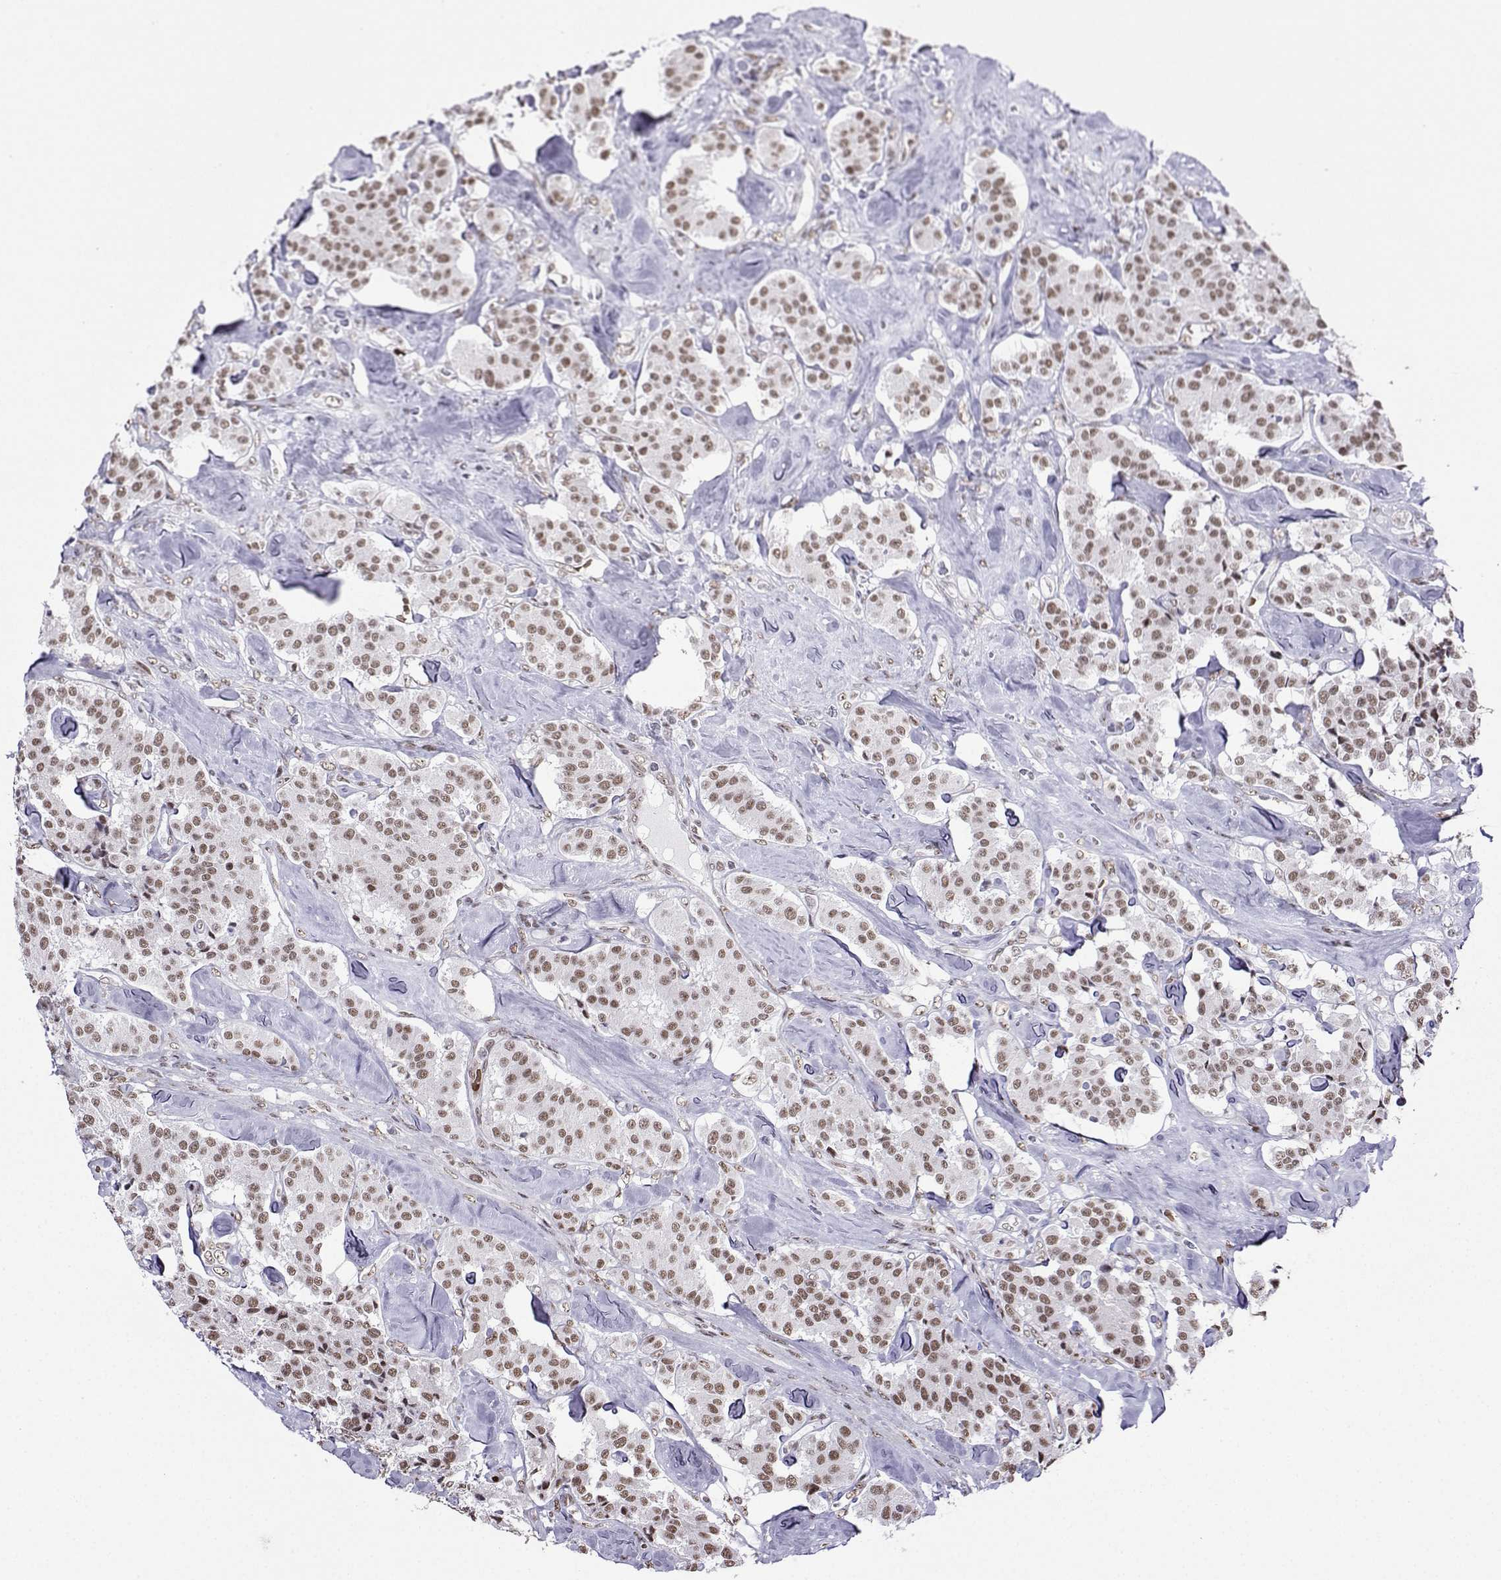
{"staining": {"intensity": "weak", "quantity": ">75%", "location": "nuclear"}, "tissue": "carcinoid", "cell_type": "Tumor cells", "image_type": "cancer", "snomed": [{"axis": "morphology", "description": "Carcinoid, malignant, NOS"}, {"axis": "topography", "description": "Pancreas"}], "caption": "Protein expression analysis of carcinoid displays weak nuclear staining in about >75% of tumor cells.", "gene": "CCNK", "patient": {"sex": "male", "age": 41}}